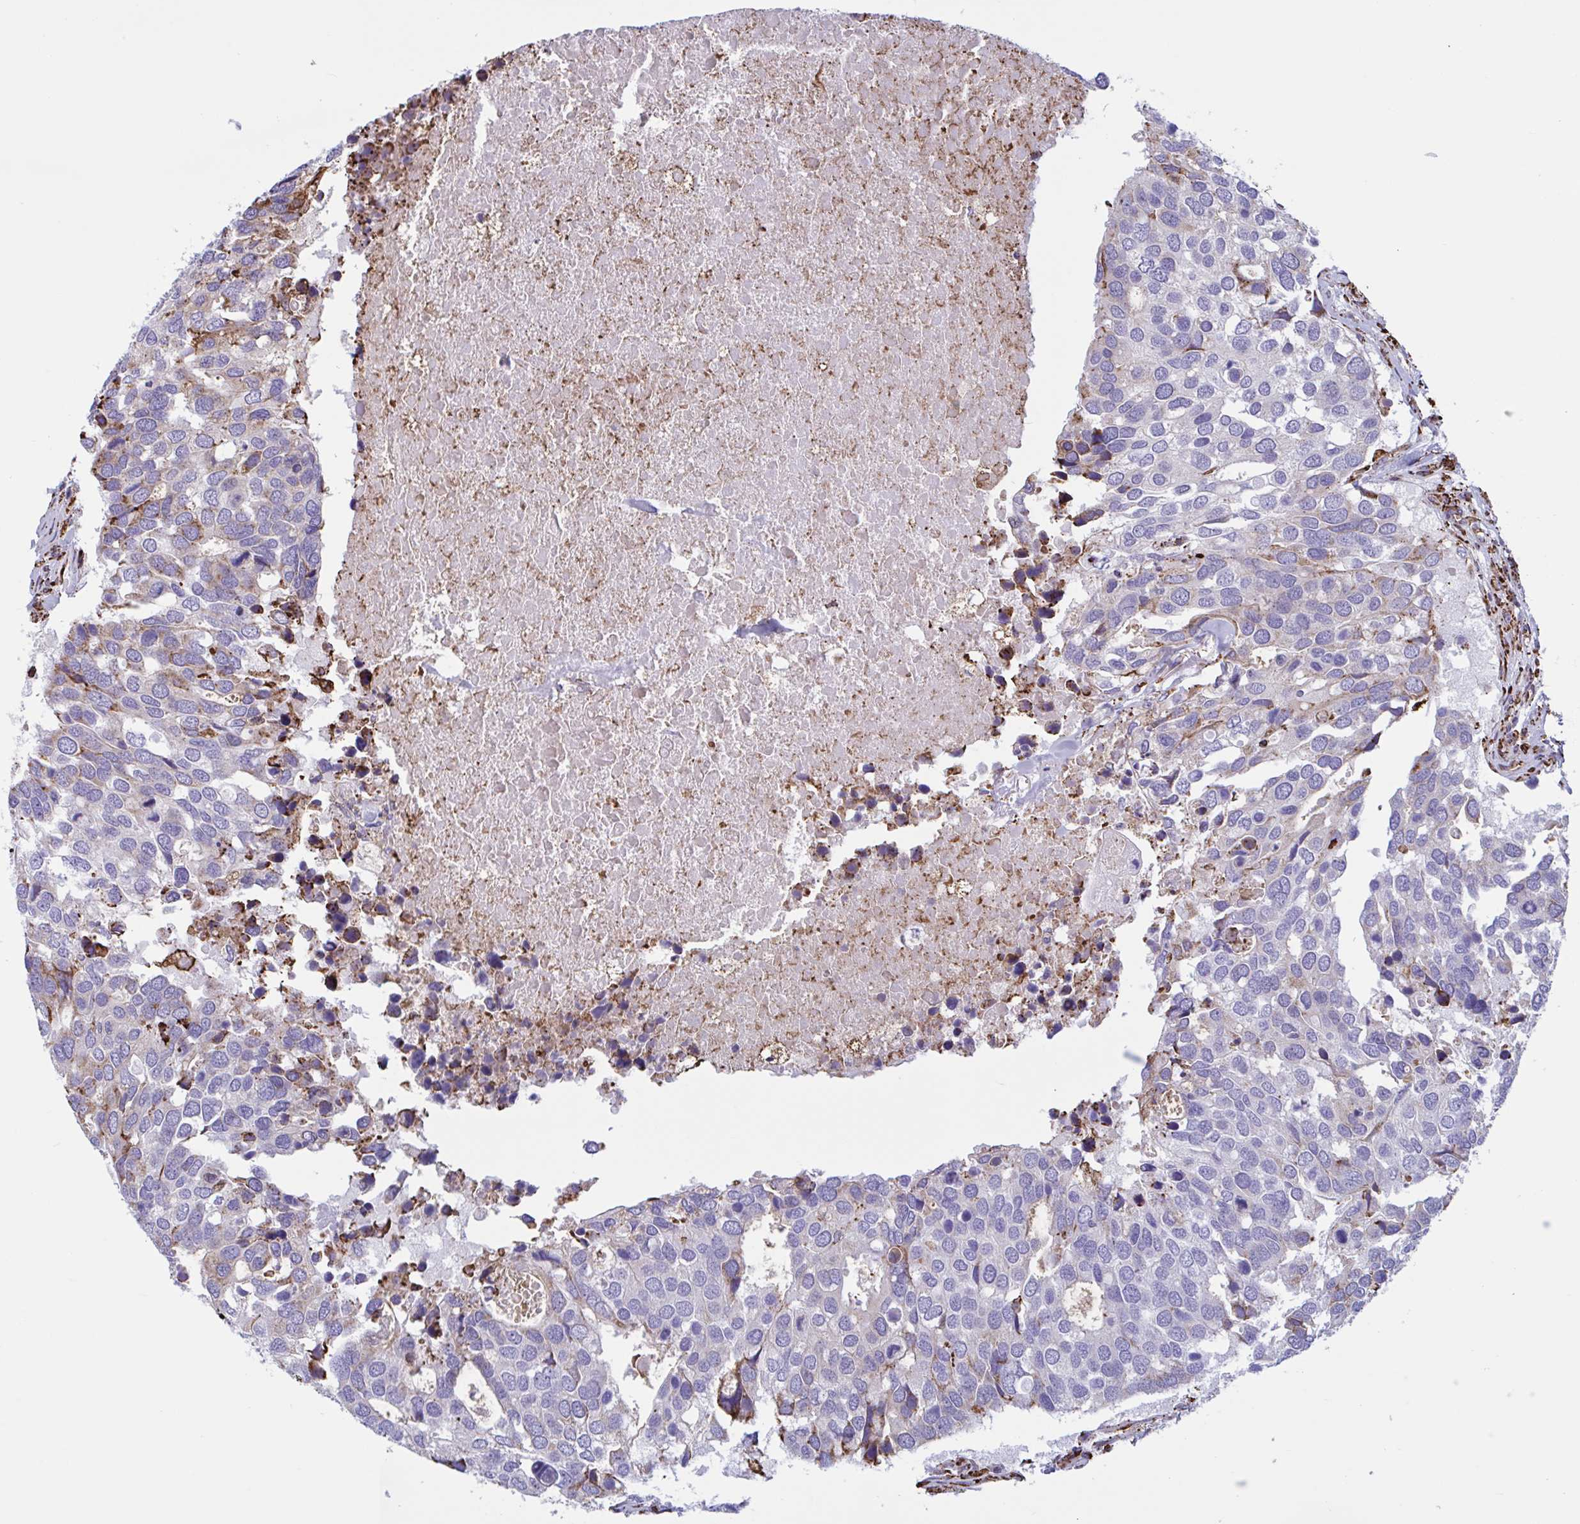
{"staining": {"intensity": "moderate", "quantity": "<25%", "location": "cytoplasmic/membranous"}, "tissue": "breast cancer", "cell_type": "Tumor cells", "image_type": "cancer", "snomed": [{"axis": "morphology", "description": "Duct carcinoma"}, {"axis": "topography", "description": "Breast"}], "caption": "Breast invasive ductal carcinoma was stained to show a protein in brown. There is low levels of moderate cytoplasmic/membranous staining in about <25% of tumor cells. The protein of interest is shown in brown color, while the nuclei are stained blue.", "gene": "PEAK3", "patient": {"sex": "female", "age": 83}}